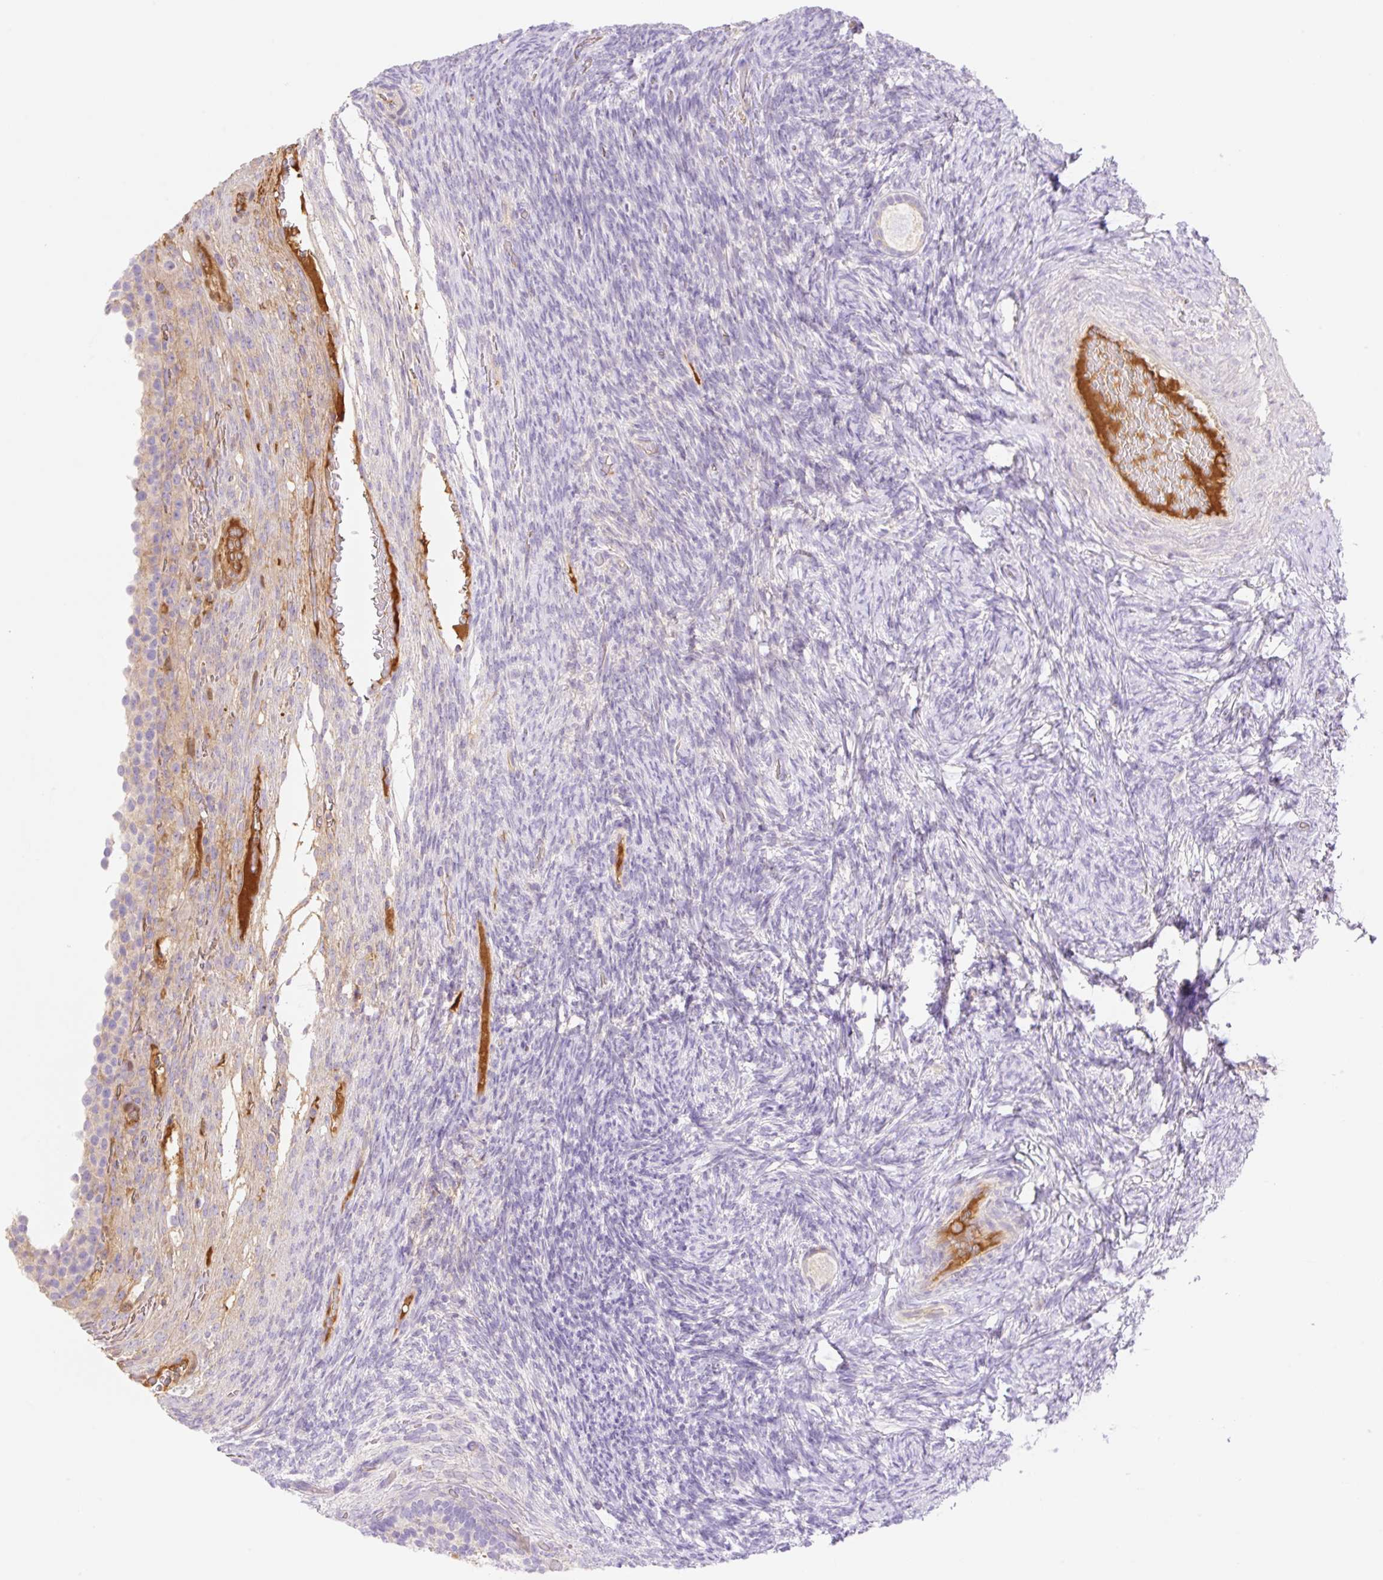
{"staining": {"intensity": "negative", "quantity": "none", "location": "none"}, "tissue": "ovary", "cell_type": "Follicle cells", "image_type": "normal", "snomed": [{"axis": "morphology", "description": "Normal tissue, NOS"}, {"axis": "topography", "description": "Ovary"}], "caption": "High power microscopy histopathology image of an IHC histopathology image of benign ovary, revealing no significant staining in follicle cells.", "gene": "DENND5A", "patient": {"sex": "female", "age": 34}}